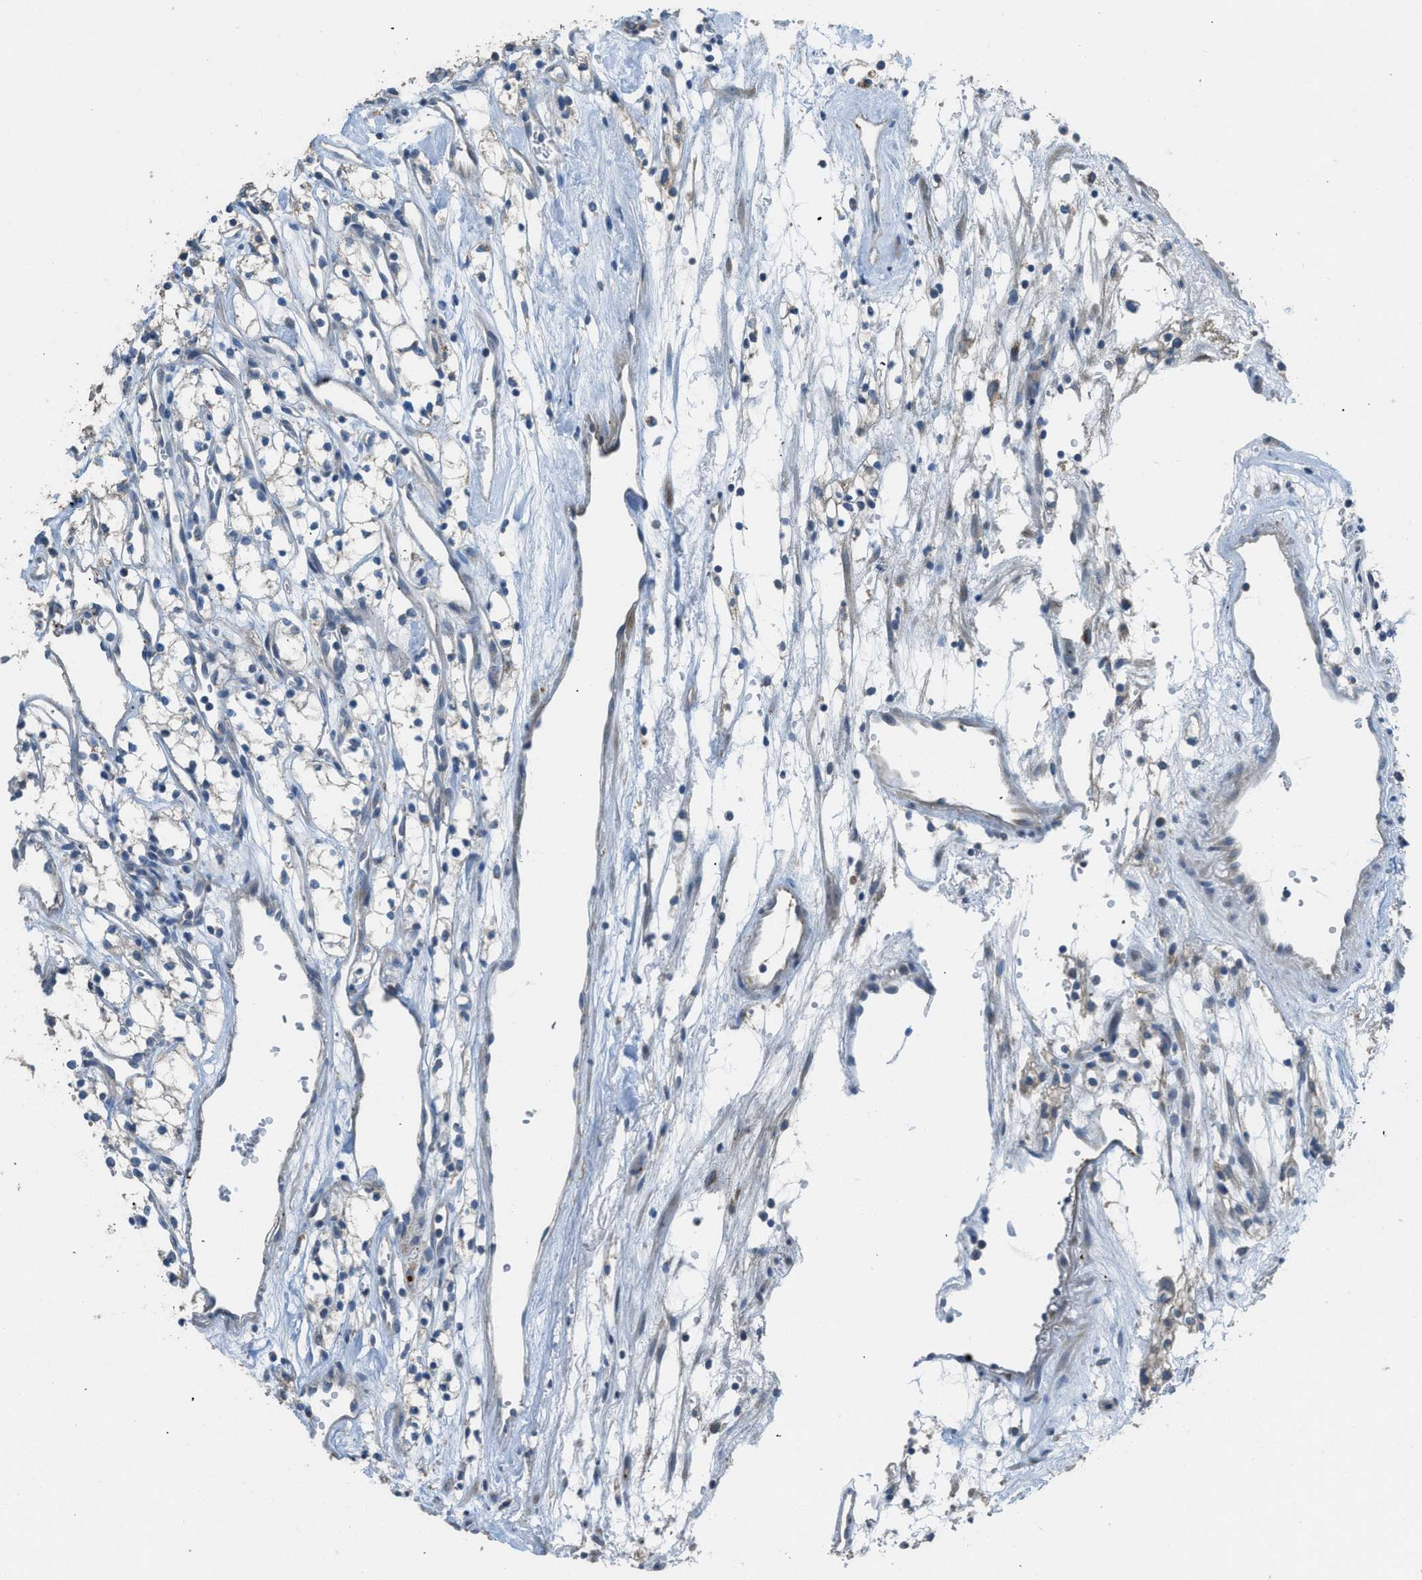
{"staining": {"intensity": "negative", "quantity": "none", "location": "none"}, "tissue": "renal cancer", "cell_type": "Tumor cells", "image_type": "cancer", "snomed": [{"axis": "morphology", "description": "Adenocarcinoma, NOS"}, {"axis": "topography", "description": "Kidney"}], "caption": "IHC of human renal cancer exhibits no staining in tumor cells.", "gene": "TIMD4", "patient": {"sex": "male", "age": 59}}